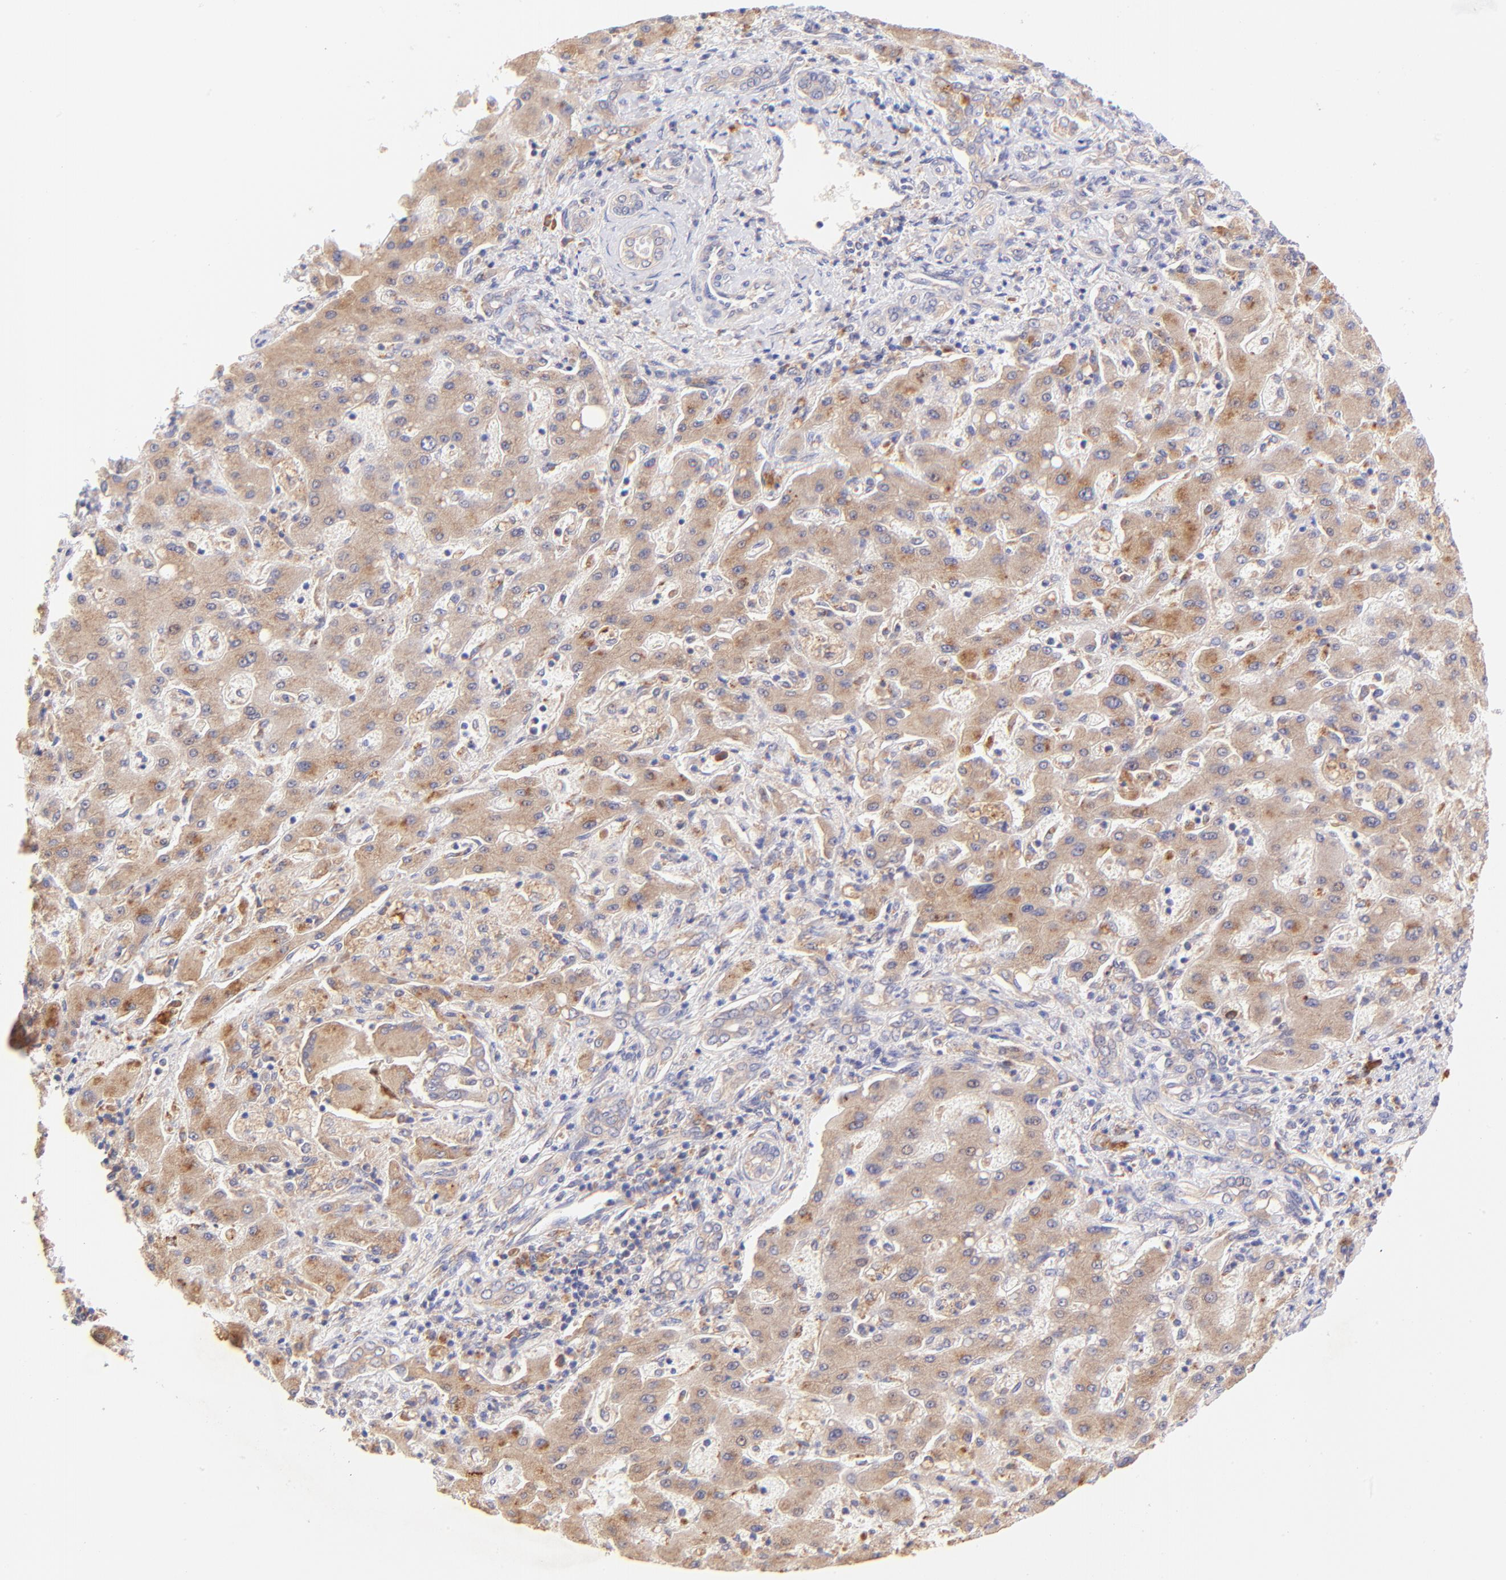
{"staining": {"intensity": "weak", "quantity": "25%-75%", "location": "cytoplasmic/membranous"}, "tissue": "liver cancer", "cell_type": "Tumor cells", "image_type": "cancer", "snomed": [{"axis": "morphology", "description": "Cholangiocarcinoma"}, {"axis": "topography", "description": "Liver"}], "caption": "This is a micrograph of immunohistochemistry staining of liver cancer, which shows weak expression in the cytoplasmic/membranous of tumor cells.", "gene": "RPL11", "patient": {"sex": "male", "age": 50}}